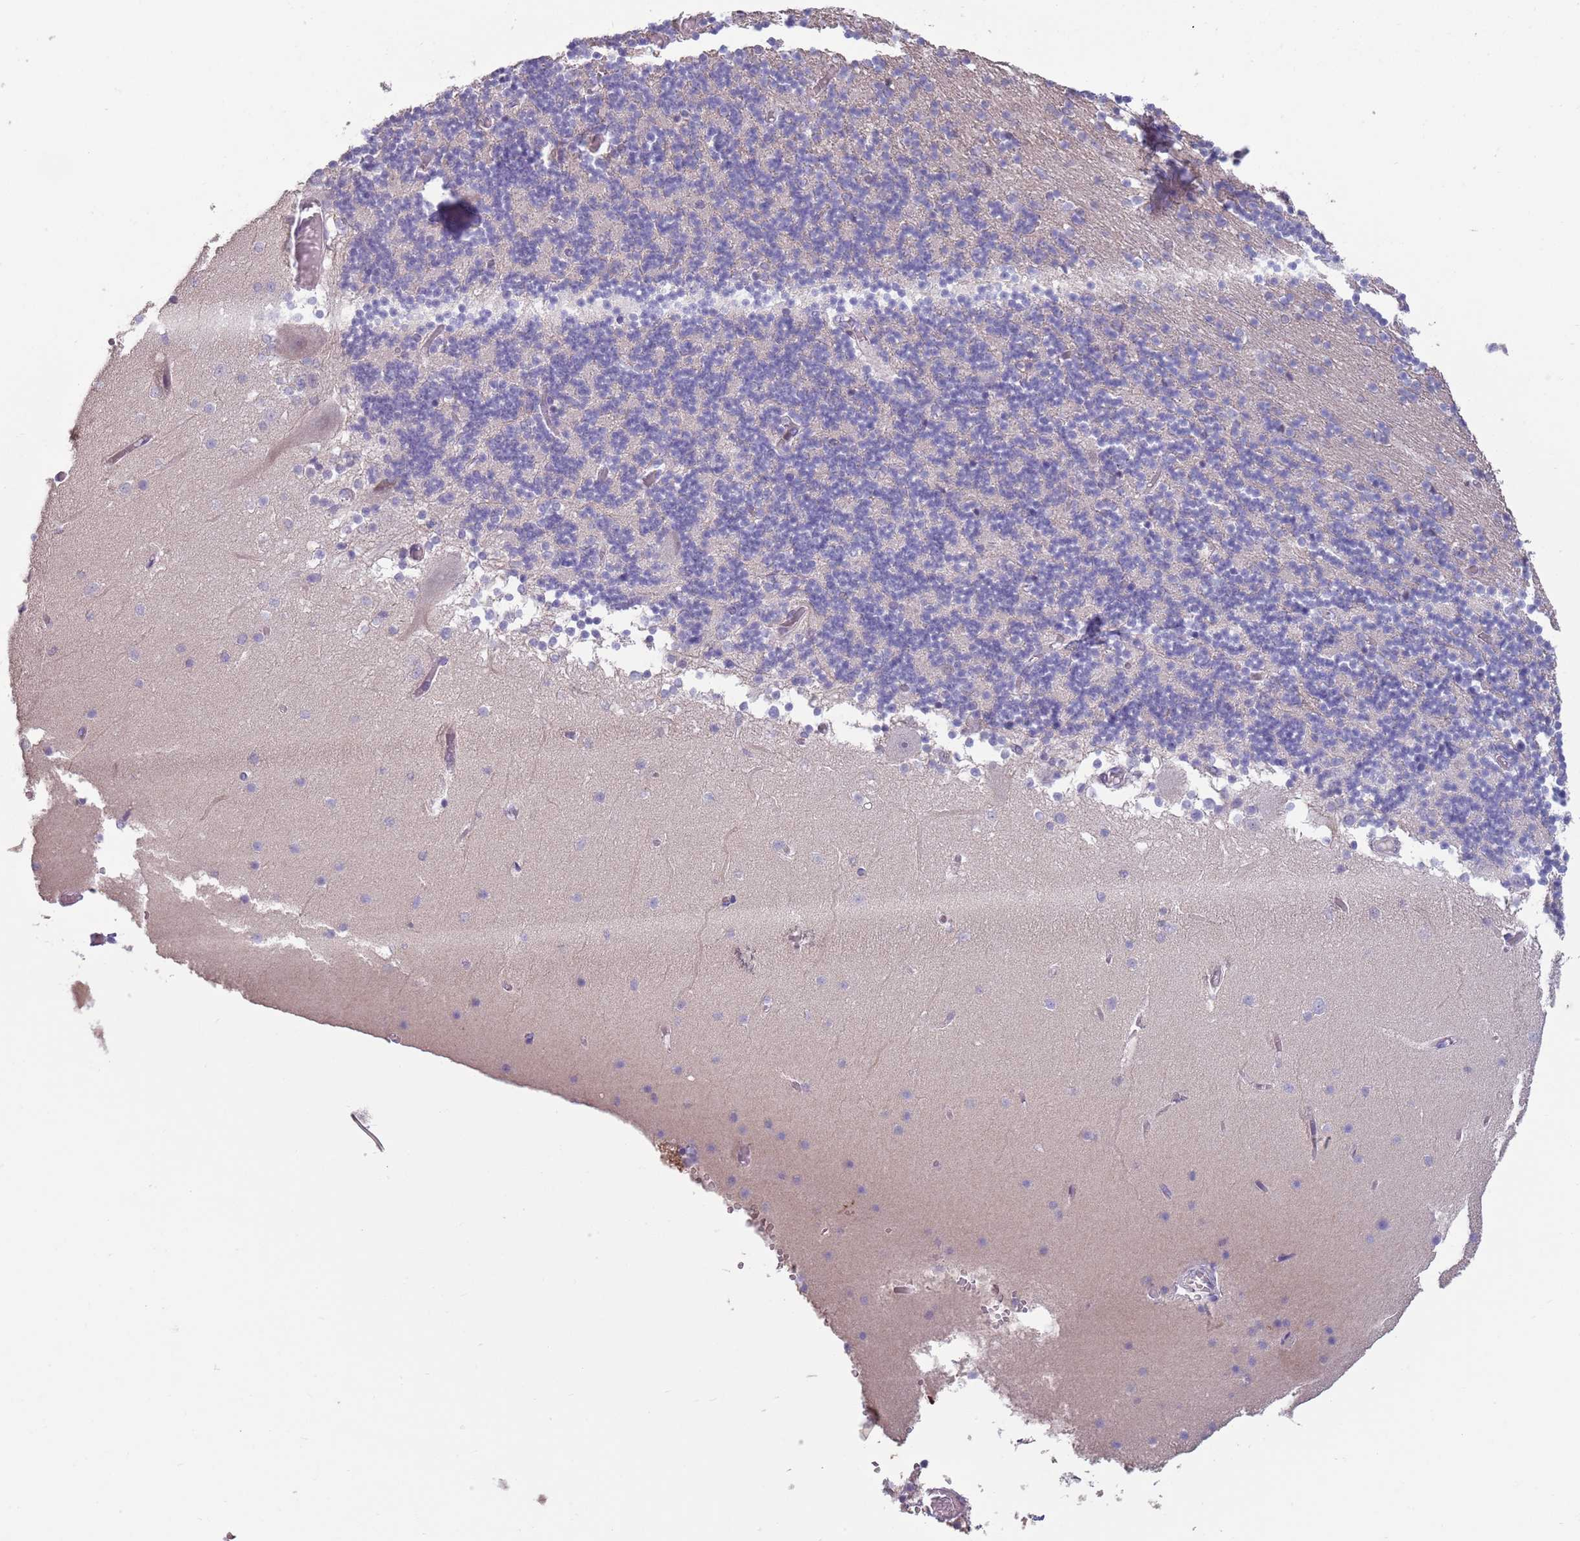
{"staining": {"intensity": "negative", "quantity": "none", "location": "none"}, "tissue": "cerebellum", "cell_type": "Cells in granular layer", "image_type": "normal", "snomed": [{"axis": "morphology", "description": "Normal tissue, NOS"}, {"axis": "topography", "description": "Cerebellum"}], "caption": "This micrograph is of unremarkable cerebellum stained with IHC to label a protein in brown with the nuclei are counter-stained blue. There is no positivity in cells in granular layer. Brightfield microscopy of immunohistochemistry stained with DAB (3,3'-diaminobenzidine) (brown) and hematoxylin (blue), captured at high magnification.", "gene": "CLNS1A", "patient": {"sex": "female", "age": 28}}